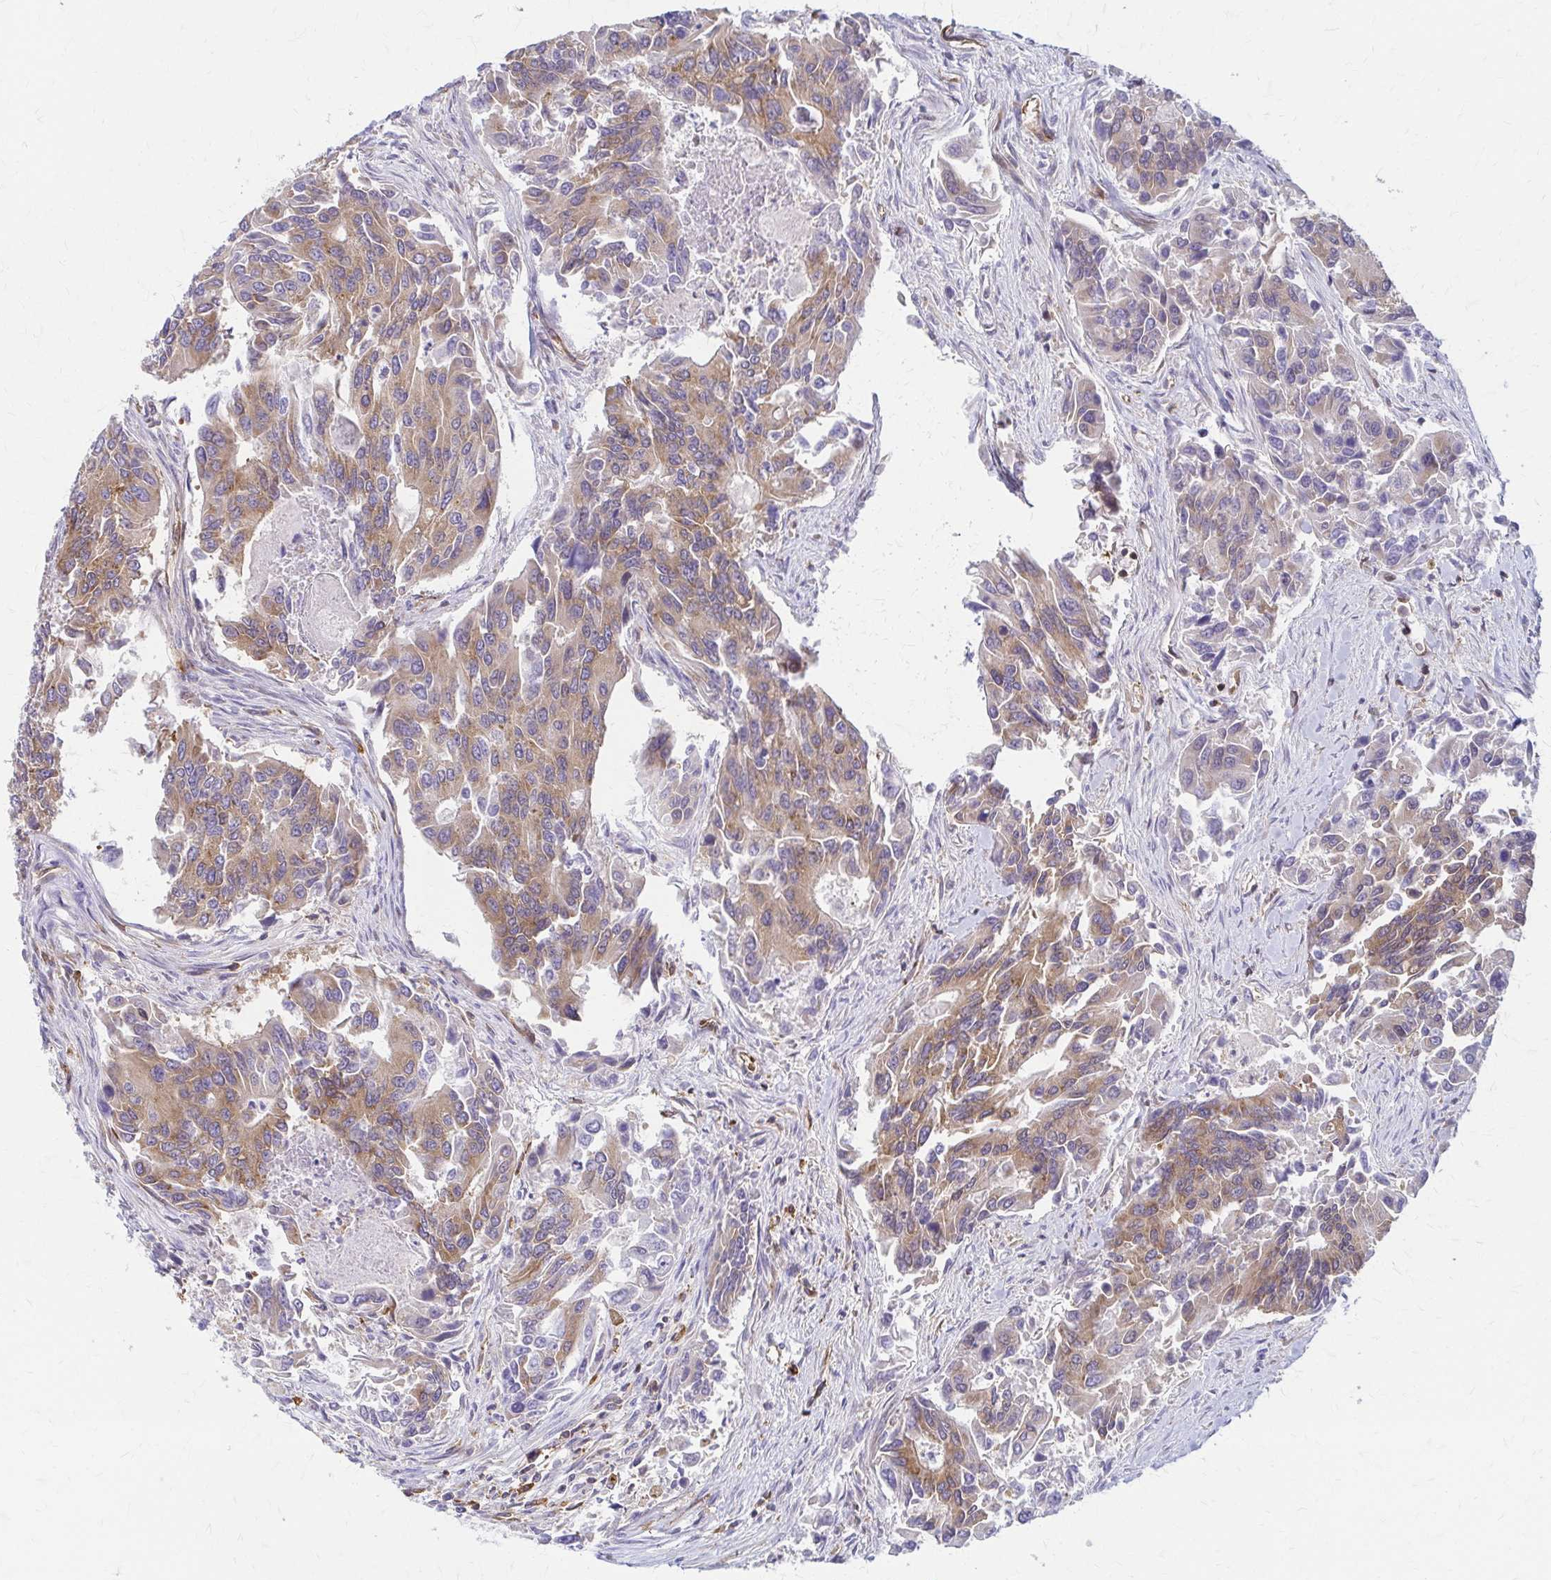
{"staining": {"intensity": "moderate", "quantity": ">75%", "location": "cytoplasmic/membranous"}, "tissue": "colorectal cancer", "cell_type": "Tumor cells", "image_type": "cancer", "snomed": [{"axis": "morphology", "description": "Adenocarcinoma, NOS"}, {"axis": "topography", "description": "Colon"}], "caption": "This is an image of IHC staining of adenocarcinoma (colorectal), which shows moderate expression in the cytoplasmic/membranous of tumor cells.", "gene": "WASF2", "patient": {"sex": "female", "age": 67}}